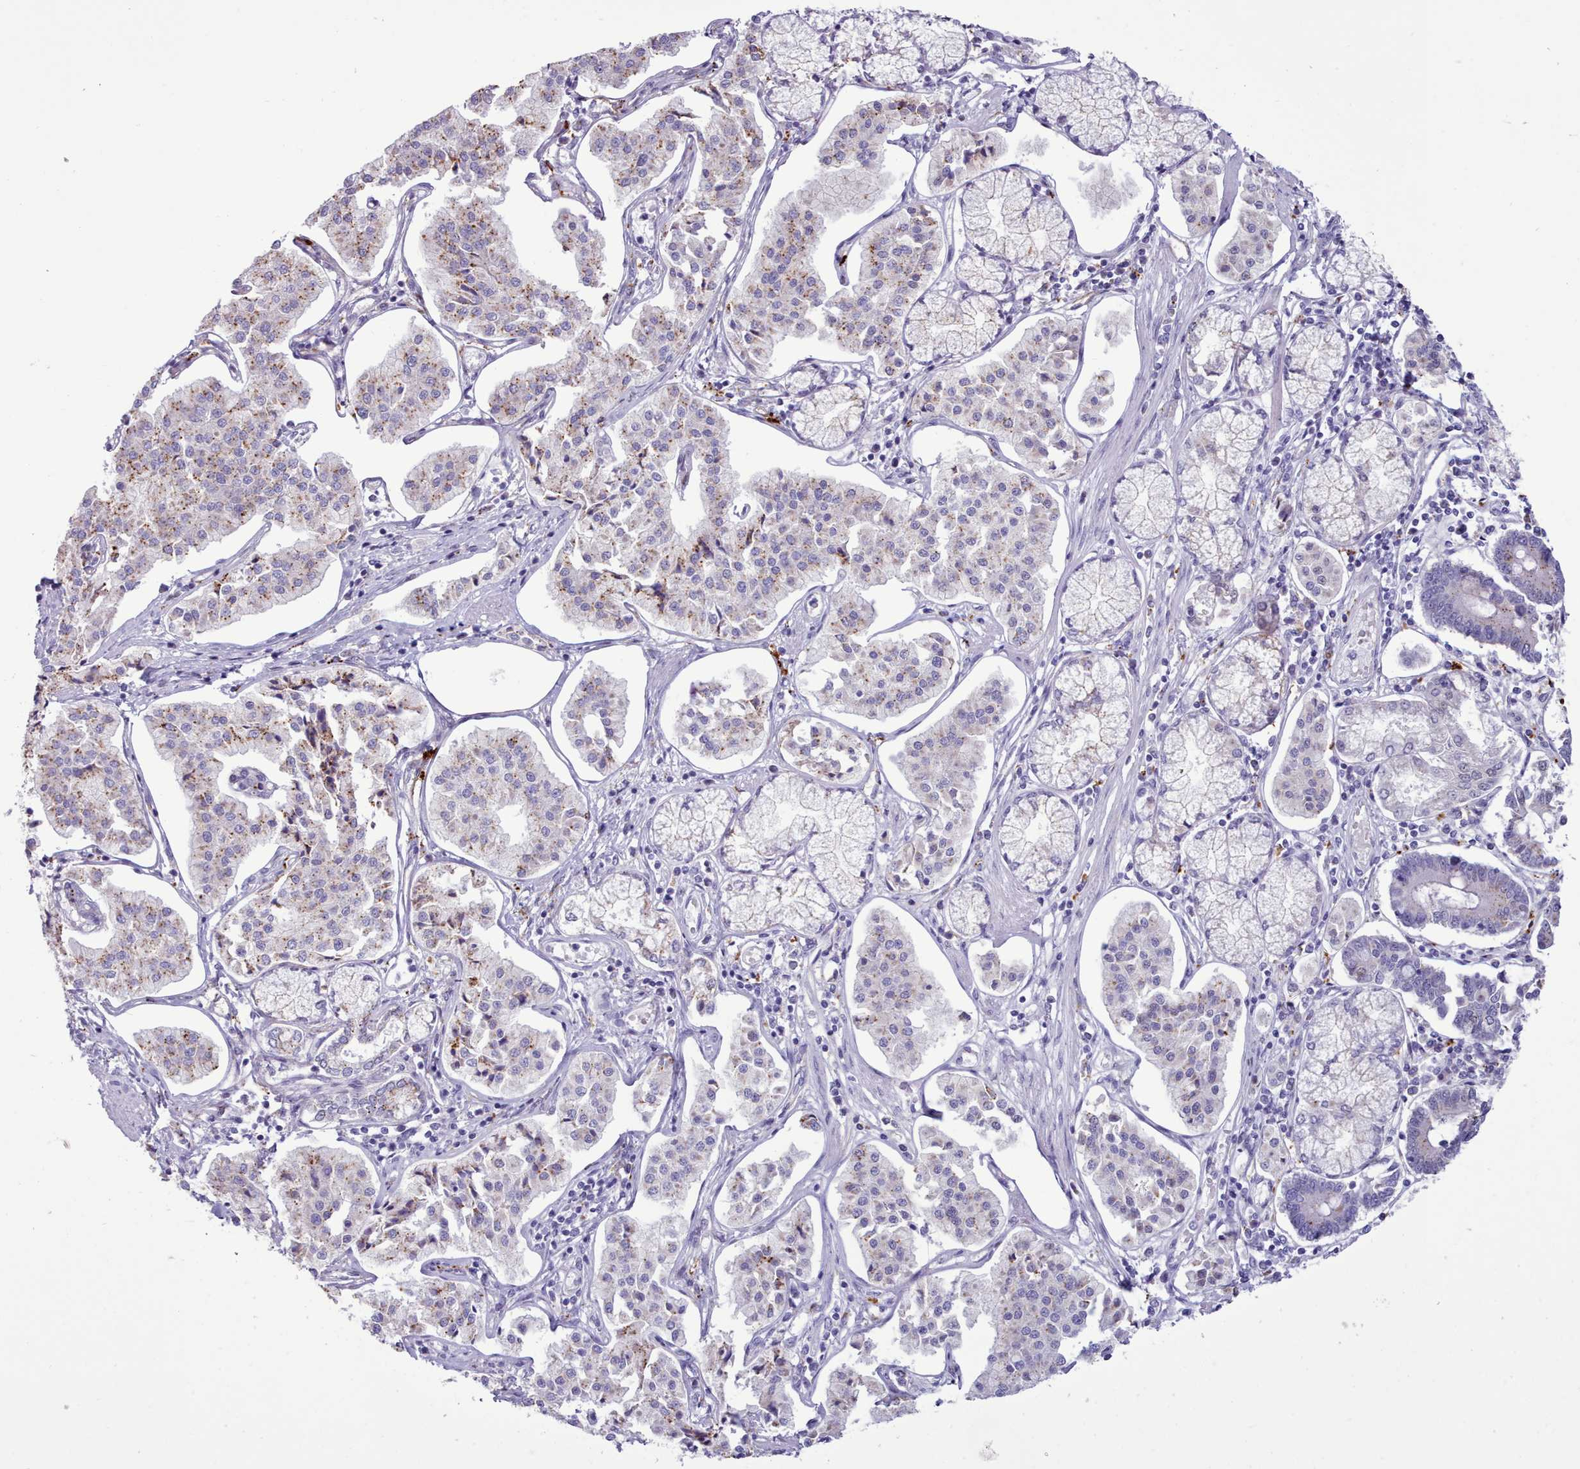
{"staining": {"intensity": "moderate", "quantity": "25%-75%", "location": "cytoplasmic/membranous"}, "tissue": "pancreatic cancer", "cell_type": "Tumor cells", "image_type": "cancer", "snomed": [{"axis": "morphology", "description": "Adenocarcinoma, NOS"}, {"axis": "topography", "description": "Pancreas"}], "caption": "Immunohistochemistry (IHC) micrograph of neoplastic tissue: human pancreatic cancer stained using immunohistochemistry reveals medium levels of moderate protein expression localized specifically in the cytoplasmic/membranous of tumor cells, appearing as a cytoplasmic/membranous brown color.", "gene": "SRD5A1", "patient": {"sex": "female", "age": 50}}